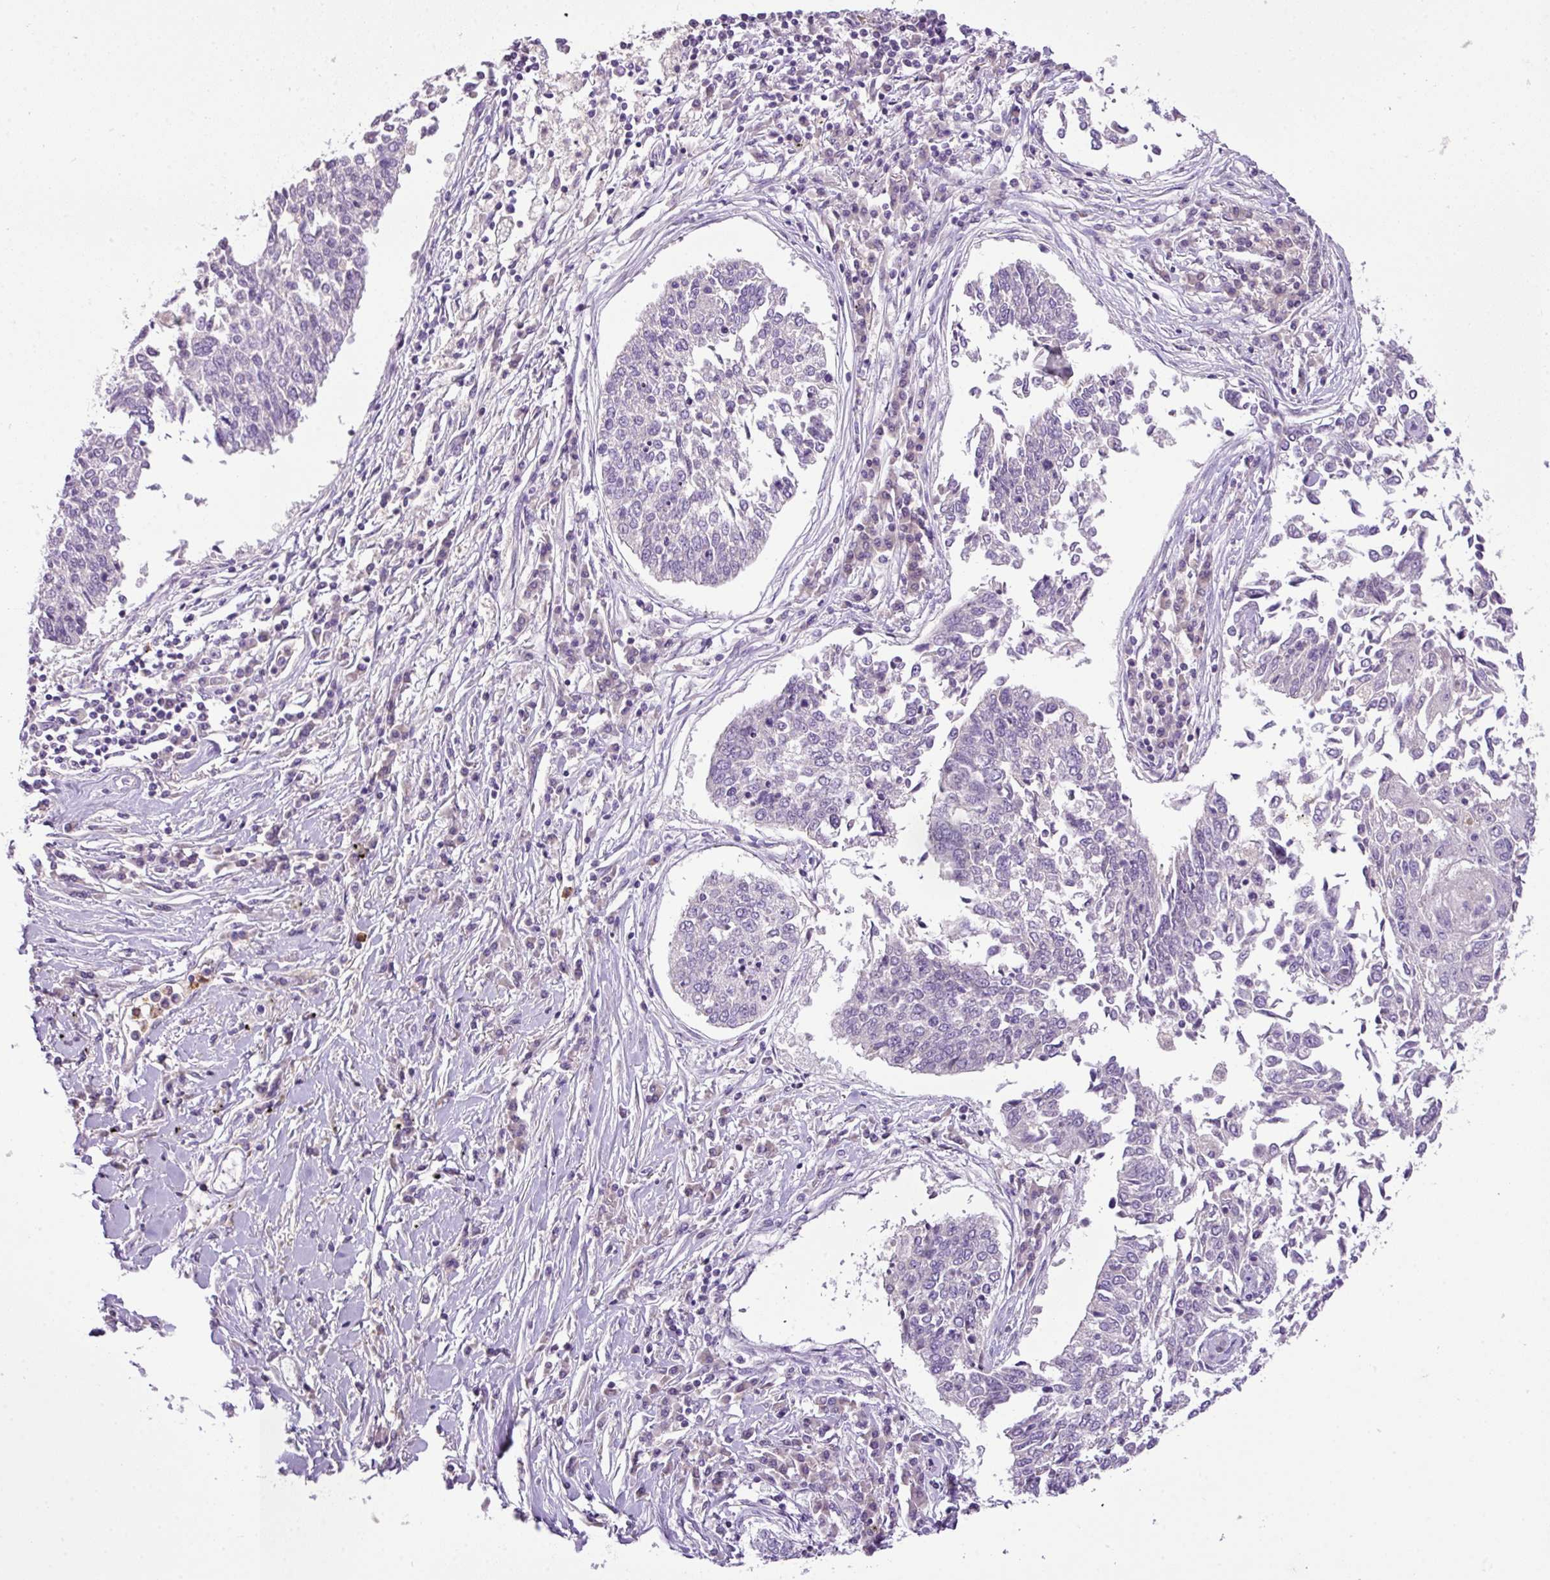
{"staining": {"intensity": "negative", "quantity": "none", "location": "none"}, "tissue": "lung cancer", "cell_type": "Tumor cells", "image_type": "cancer", "snomed": [{"axis": "morphology", "description": "Normal tissue, NOS"}, {"axis": "morphology", "description": "Squamous cell carcinoma, NOS"}, {"axis": "topography", "description": "Cartilage tissue"}, {"axis": "topography", "description": "Bronchus"}, {"axis": "topography", "description": "Lung"}, {"axis": "topography", "description": "Peripheral nerve tissue"}], "caption": "Tumor cells are negative for protein expression in human lung cancer (squamous cell carcinoma).", "gene": "HTR3E", "patient": {"sex": "female", "age": 49}}